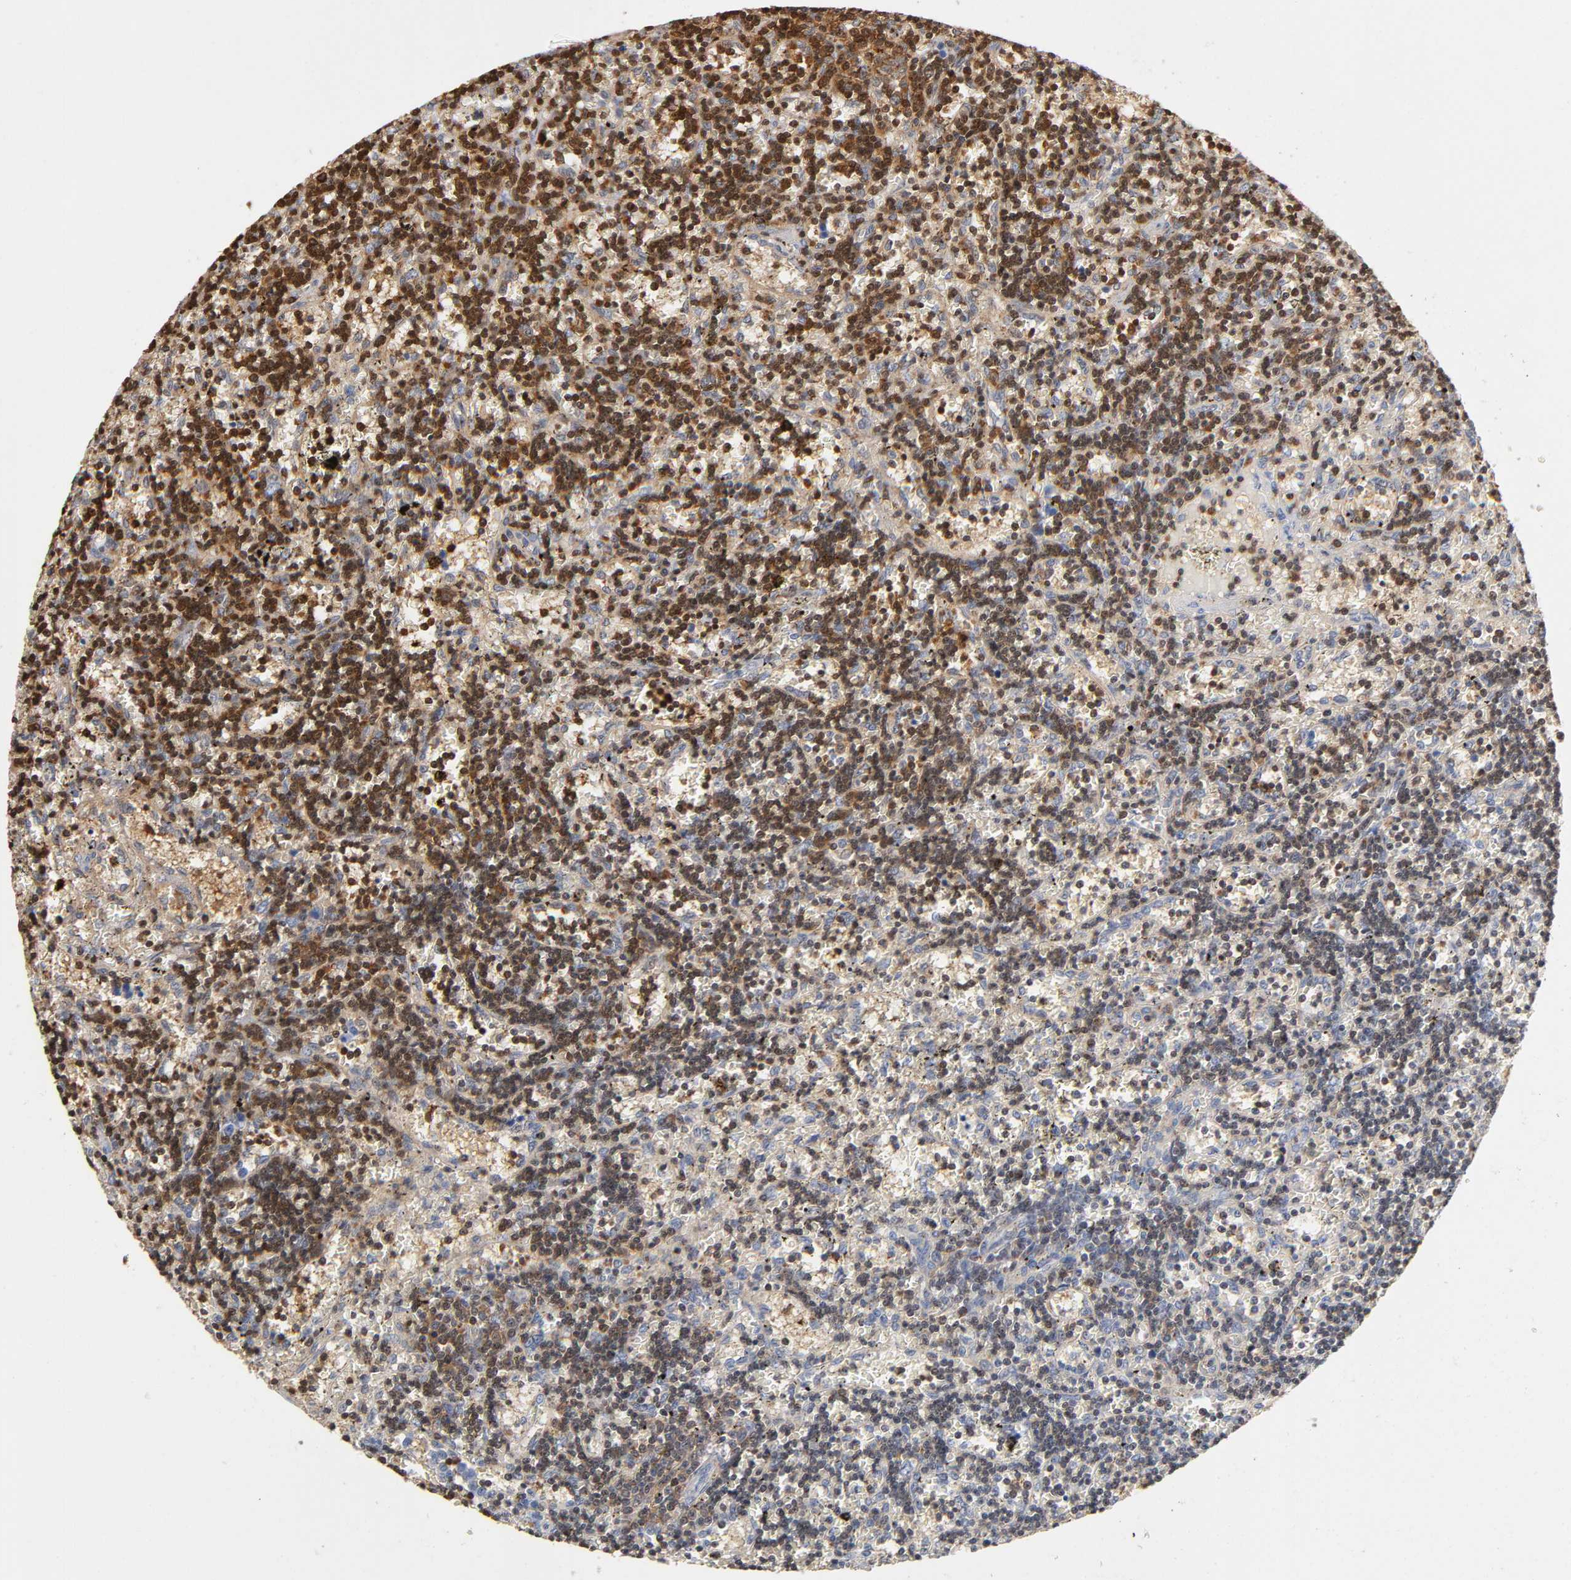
{"staining": {"intensity": "moderate", "quantity": "25%-75%", "location": "nuclear"}, "tissue": "lymphoma", "cell_type": "Tumor cells", "image_type": "cancer", "snomed": [{"axis": "morphology", "description": "Malignant lymphoma, non-Hodgkin's type, Low grade"}, {"axis": "topography", "description": "Spleen"}], "caption": "IHC (DAB (3,3'-diaminobenzidine)) staining of malignant lymphoma, non-Hodgkin's type (low-grade) exhibits moderate nuclear protein staining in about 25%-75% of tumor cells.", "gene": "ANXA11", "patient": {"sex": "male", "age": 60}}